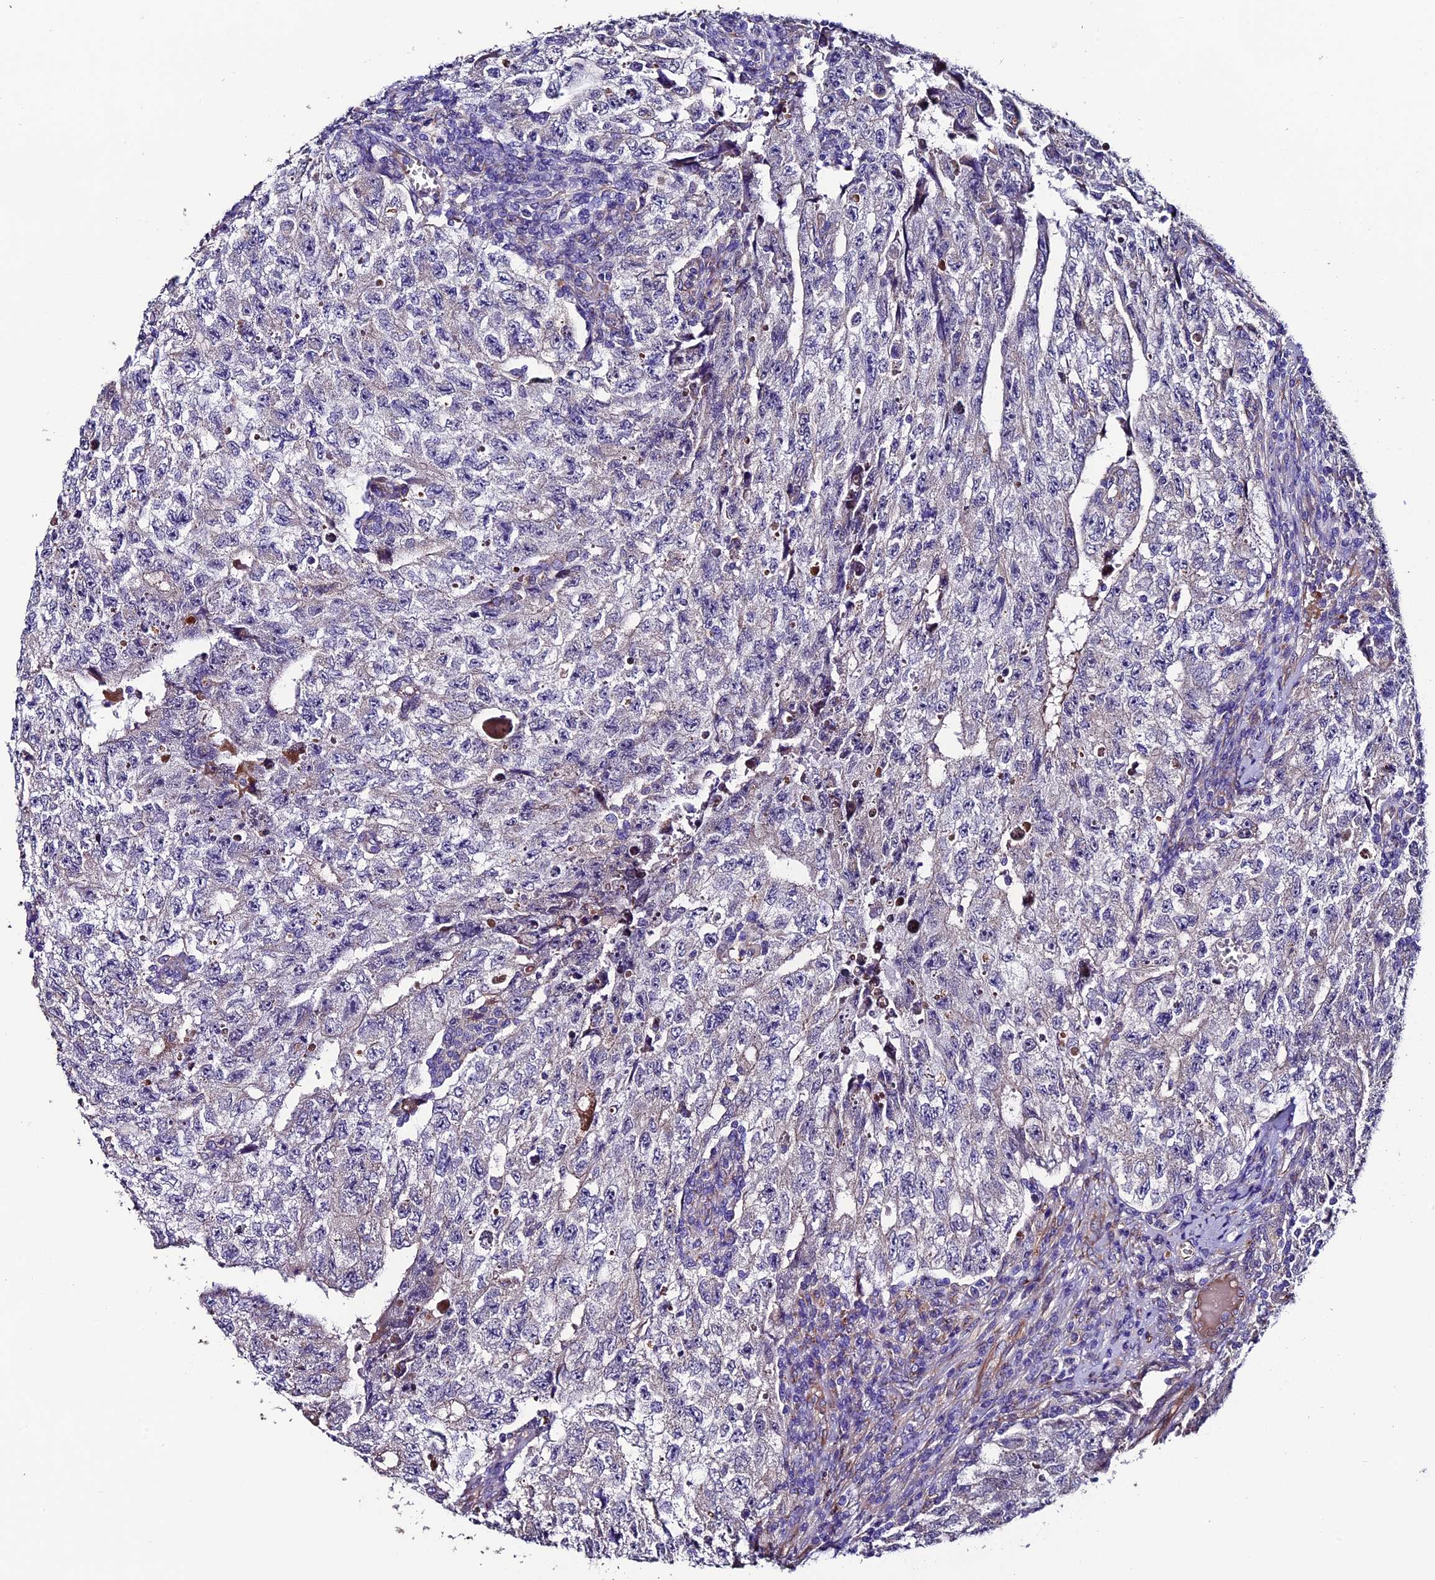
{"staining": {"intensity": "negative", "quantity": "none", "location": "none"}, "tissue": "testis cancer", "cell_type": "Tumor cells", "image_type": "cancer", "snomed": [{"axis": "morphology", "description": "Carcinoma, Embryonal, NOS"}, {"axis": "topography", "description": "Testis"}], "caption": "Human testis cancer (embryonal carcinoma) stained for a protein using IHC displays no expression in tumor cells.", "gene": "CLN5", "patient": {"sex": "male", "age": 17}}